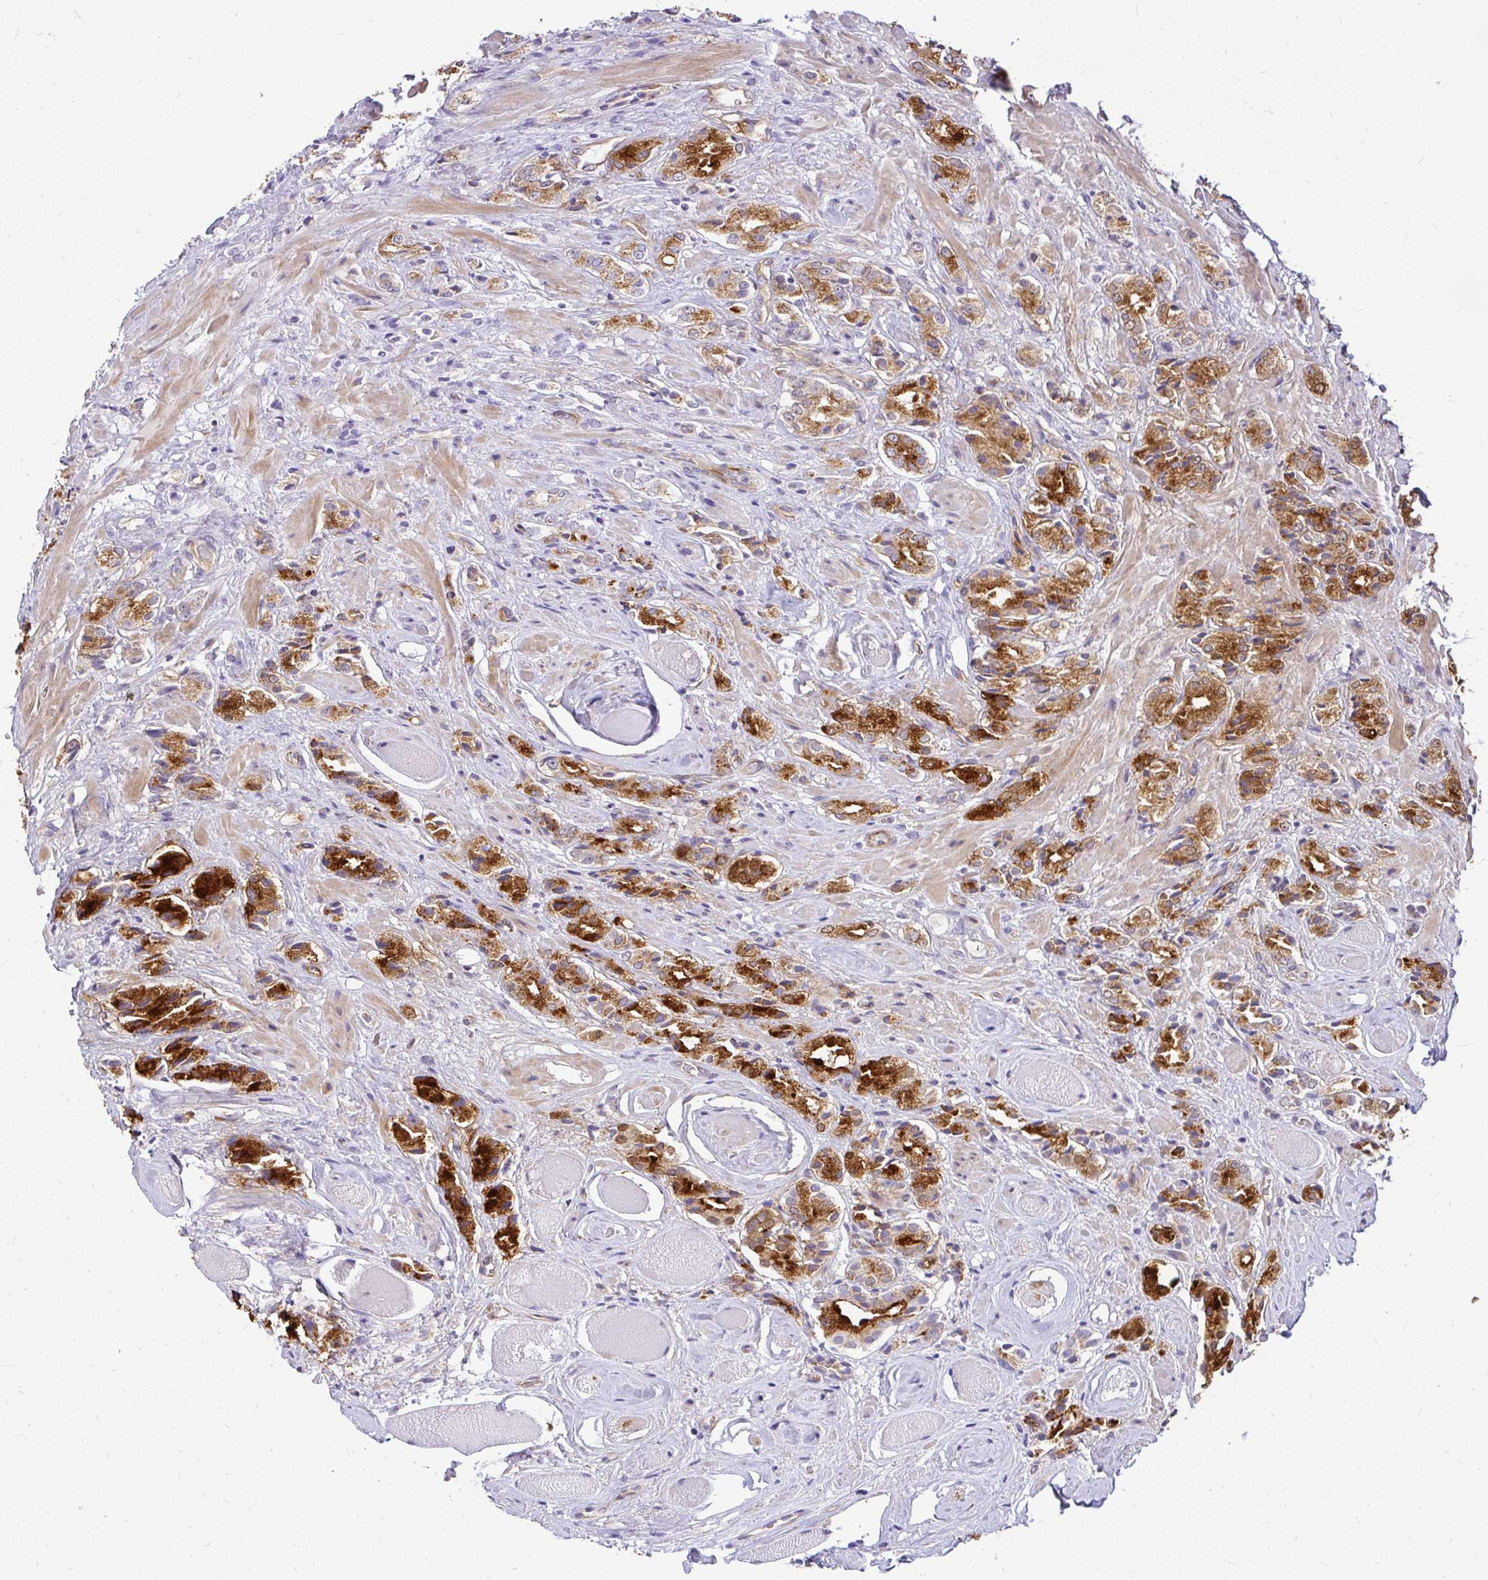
{"staining": {"intensity": "strong", "quantity": ">75%", "location": "cytoplasmic/membranous"}, "tissue": "prostate cancer", "cell_type": "Tumor cells", "image_type": "cancer", "snomed": [{"axis": "morphology", "description": "Adenocarcinoma, High grade"}, {"axis": "topography", "description": "Prostate and seminal vesicle, NOS"}], "caption": "DAB (3,3'-diaminobenzidine) immunohistochemical staining of adenocarcinoma (high-grade) (prostate) shows strong cytoplasmic/membranous protein expression in approximately >75% of tumor cells.", "gene": "FAM83C", "patient": {"sex": "male", "age": 64}}